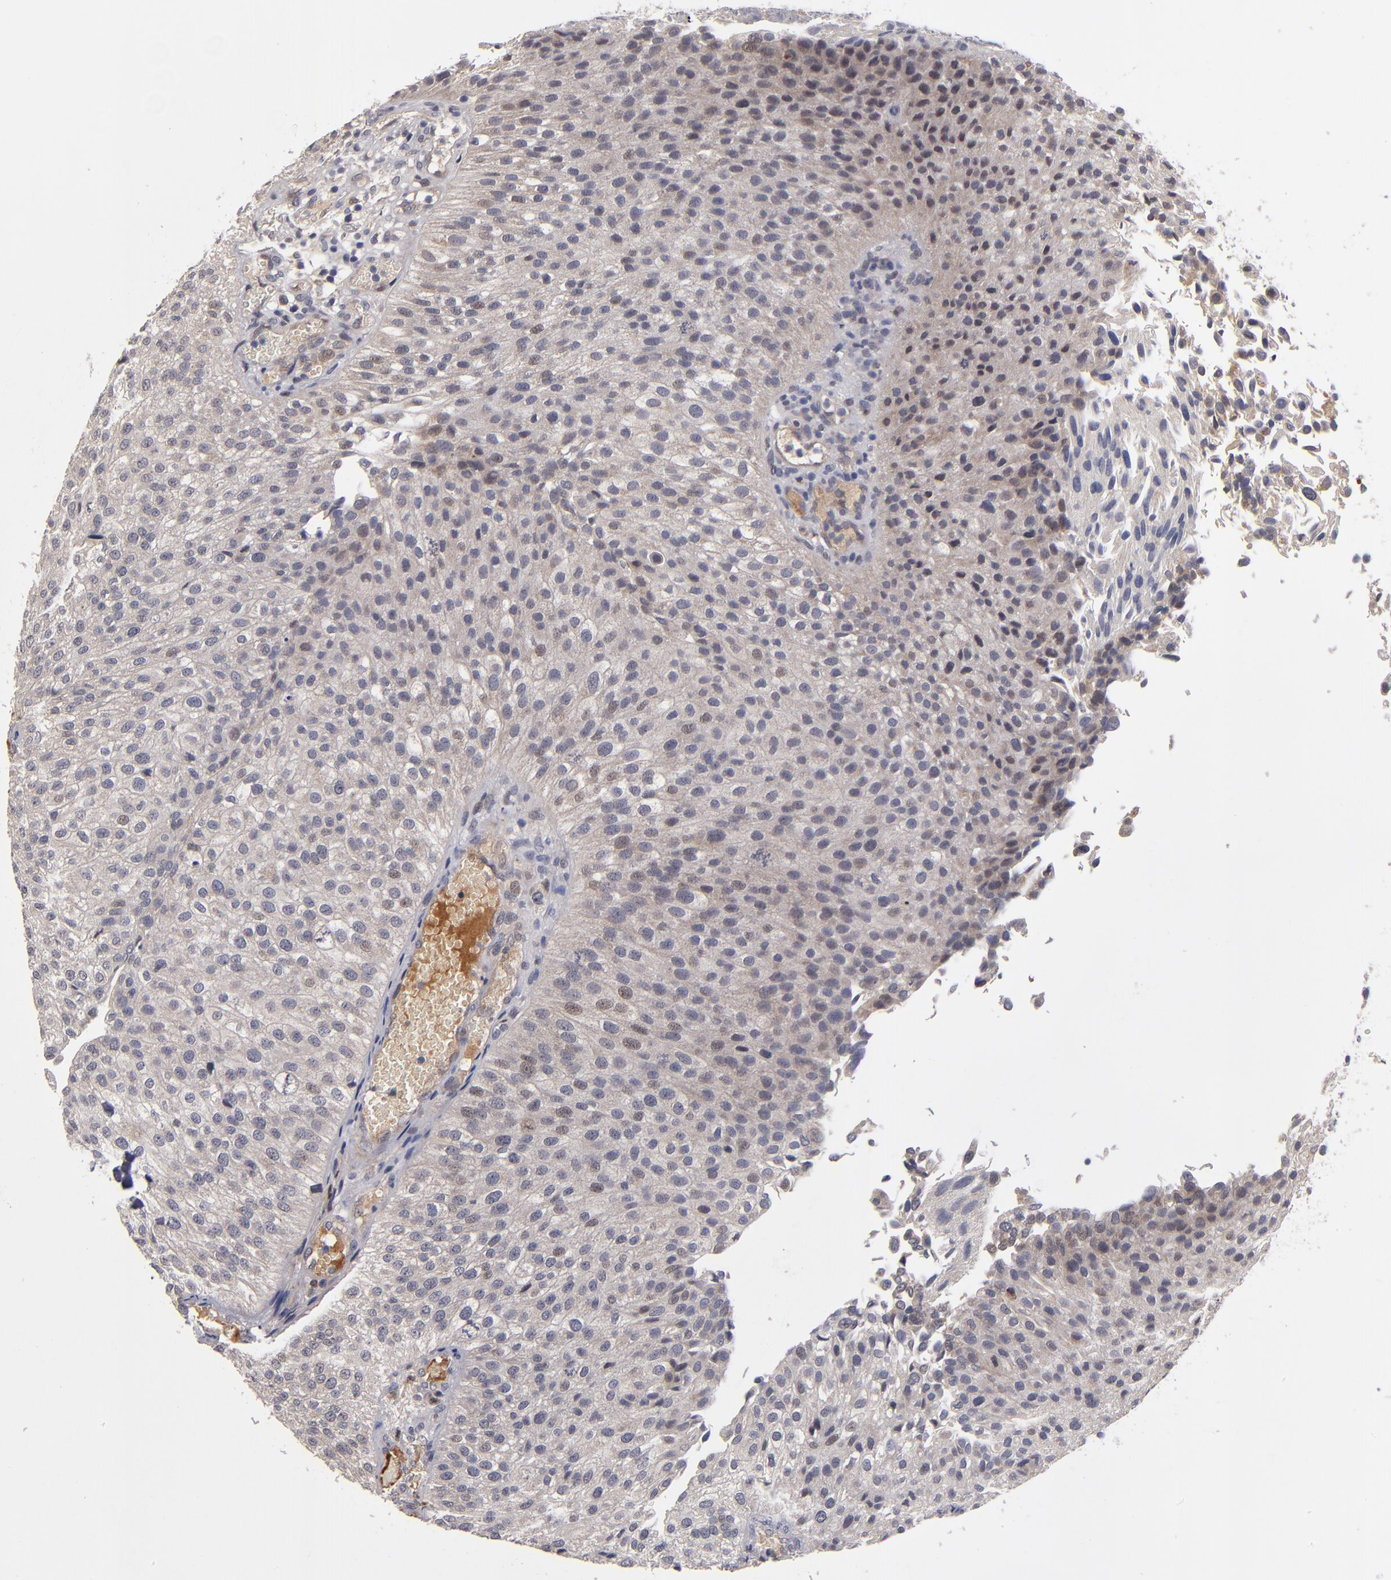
{"staining": {"intensity": "weak", "quantity": "<25%", "location": "cytoplasmic/membranous"}, "tissue": "urothelial cancer", "cell_type": "Tumor cells", "image_type": "cancer", "snomed": [{"axis": "morphology", "description": "Urothelial carcinoma, High grade"}, {"axis": "topography", "description": "Urinary bladder"}], "caption": "IHC of human urothelial cancer exhibits no expression in tumor cells. (Brightfield microscopy of DAB immunohistochemistry at high magnification).", "gene": "EXD2", "patient": {"sex": "male", "age": 66}}